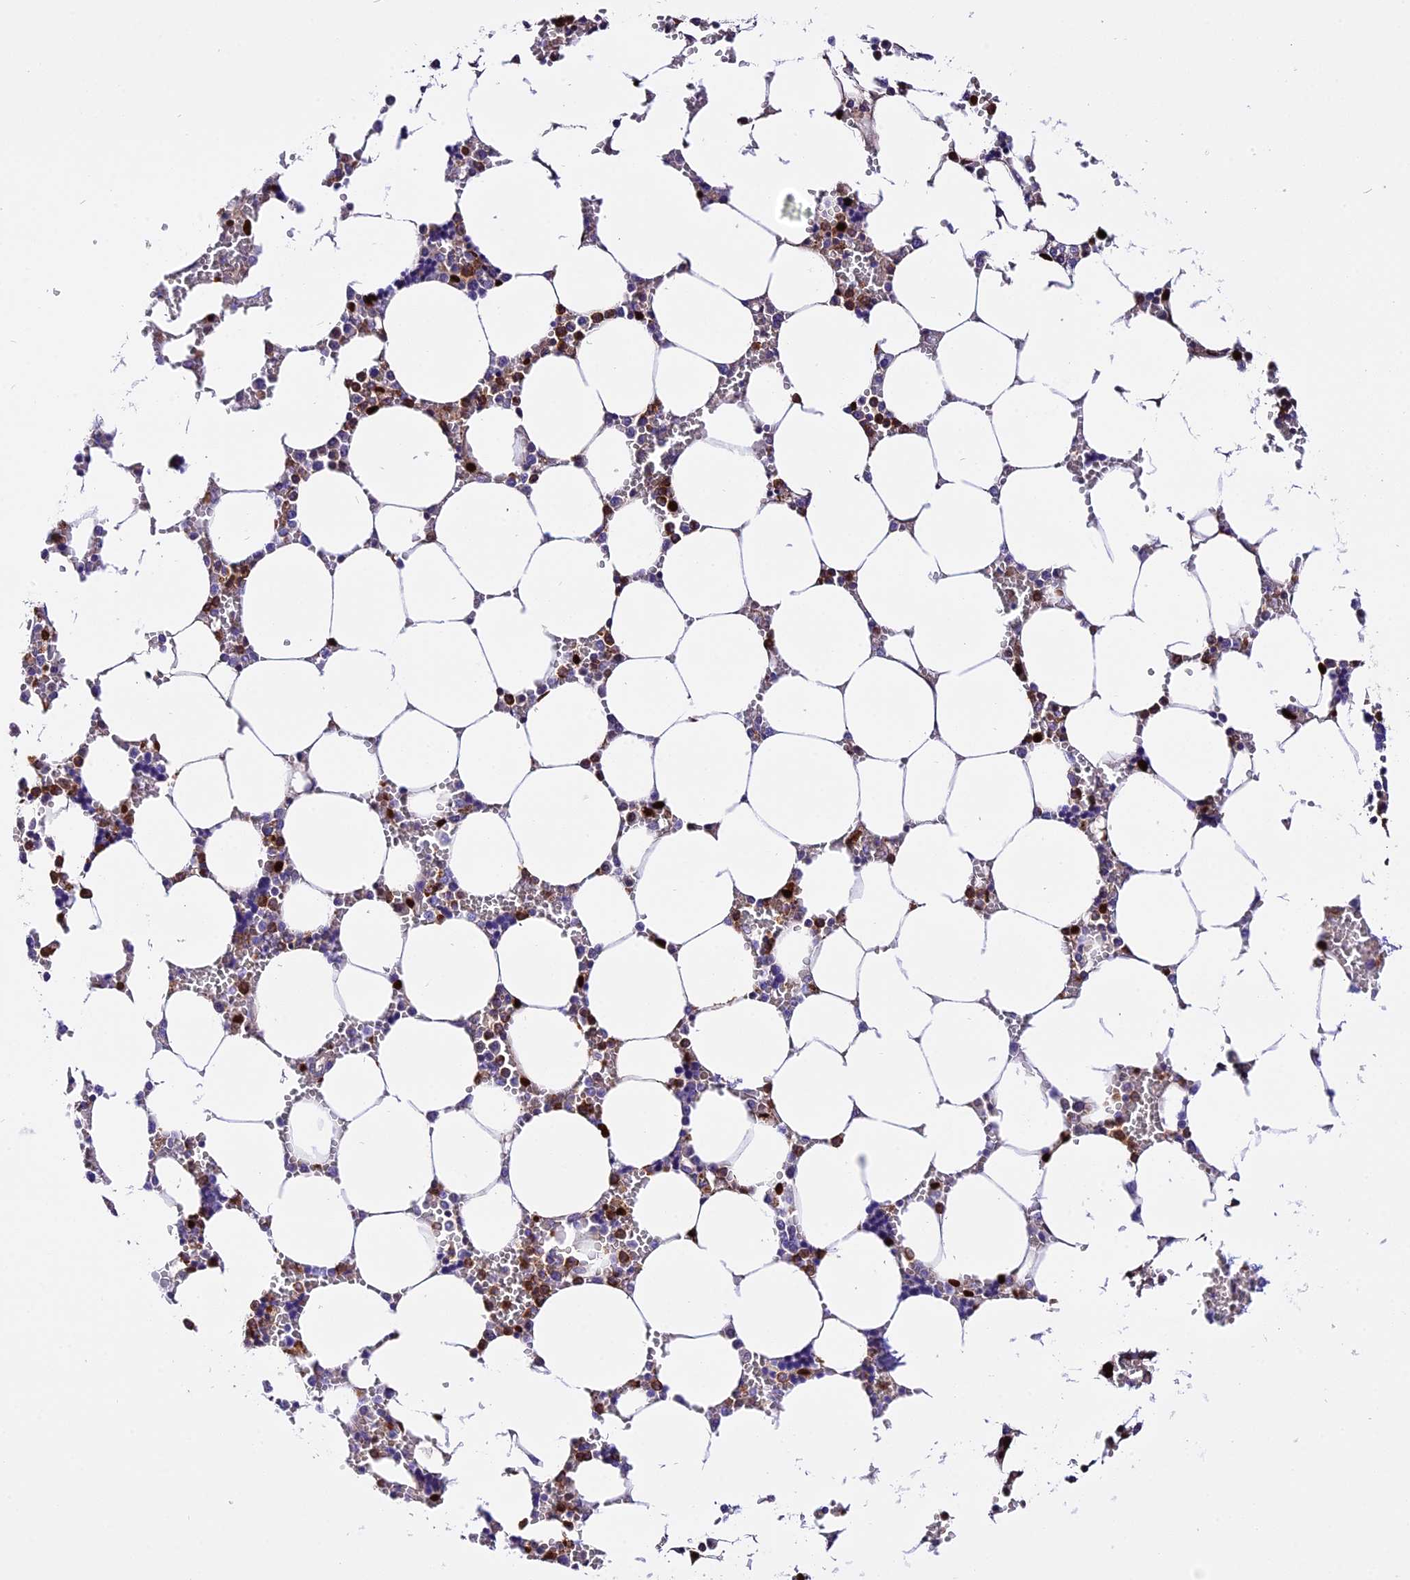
{"staining": {"intensity": "strong", "quantity": "25%-75%", "location": "cytoplasmic/membranous,nuclear"}, "tissue": "bone marrow", "cell_type": "Hematopoietic cells", "image_type": "normal", "snomed": [{"axis": "morphology", "description": "Normal tissue, NOS"}, {"axis": "topography", "description": "Bone marrow"}], "caption": "Bone marrow was stained to show a protein in brown. There is high levels of strong cytoplasmic/membranous,nuclear expression in about 25%-75% of hematopoietic cells.", "gene": "MAP3K7CL", "patient": {"sex": "male", "age": 64}}